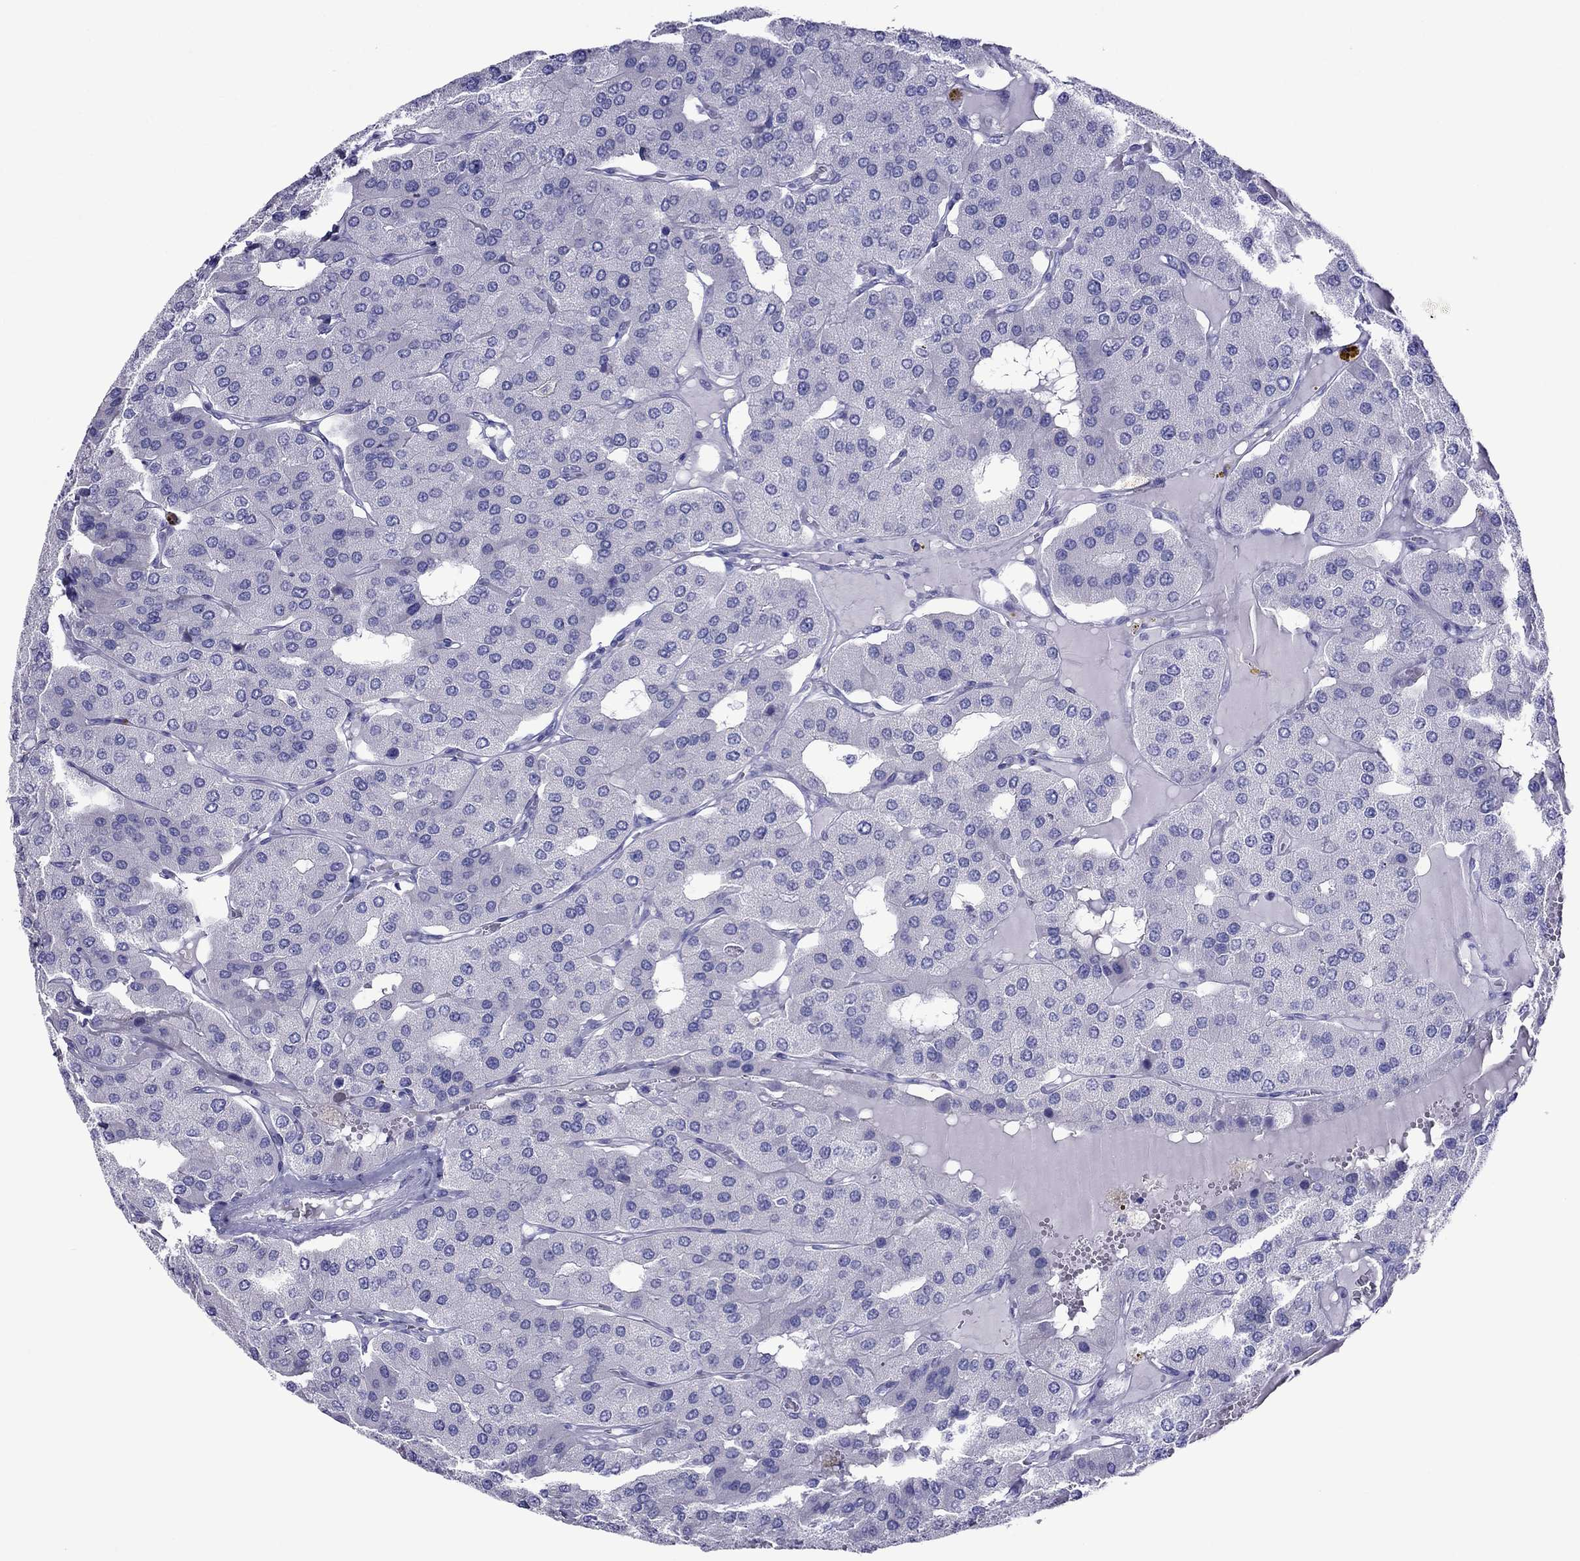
{"staining": {"intensity": "negative", "quantity": "none", "location": "none"}, "tissue": "parathyroid gland", "cell_type": "Glandular cells", "image_type": "normal", "snomed": [{"axis": "morphology", "description": "Normal tissue, NOS"}, {"axis": "morphology", "description": "Adenoma, NOS"}, {"axis": "topography", "description": "Parathyroid gland"}], "caption": "DAB (3,3'-diaminobenzidine) immunohistochemical staining of benign human parathyroid gland reveals no significant expression in glandular cells. Nuclei are stained in blue.", "gene": "PCDHA6", "patient": {"sex": "female", "age": 86}}